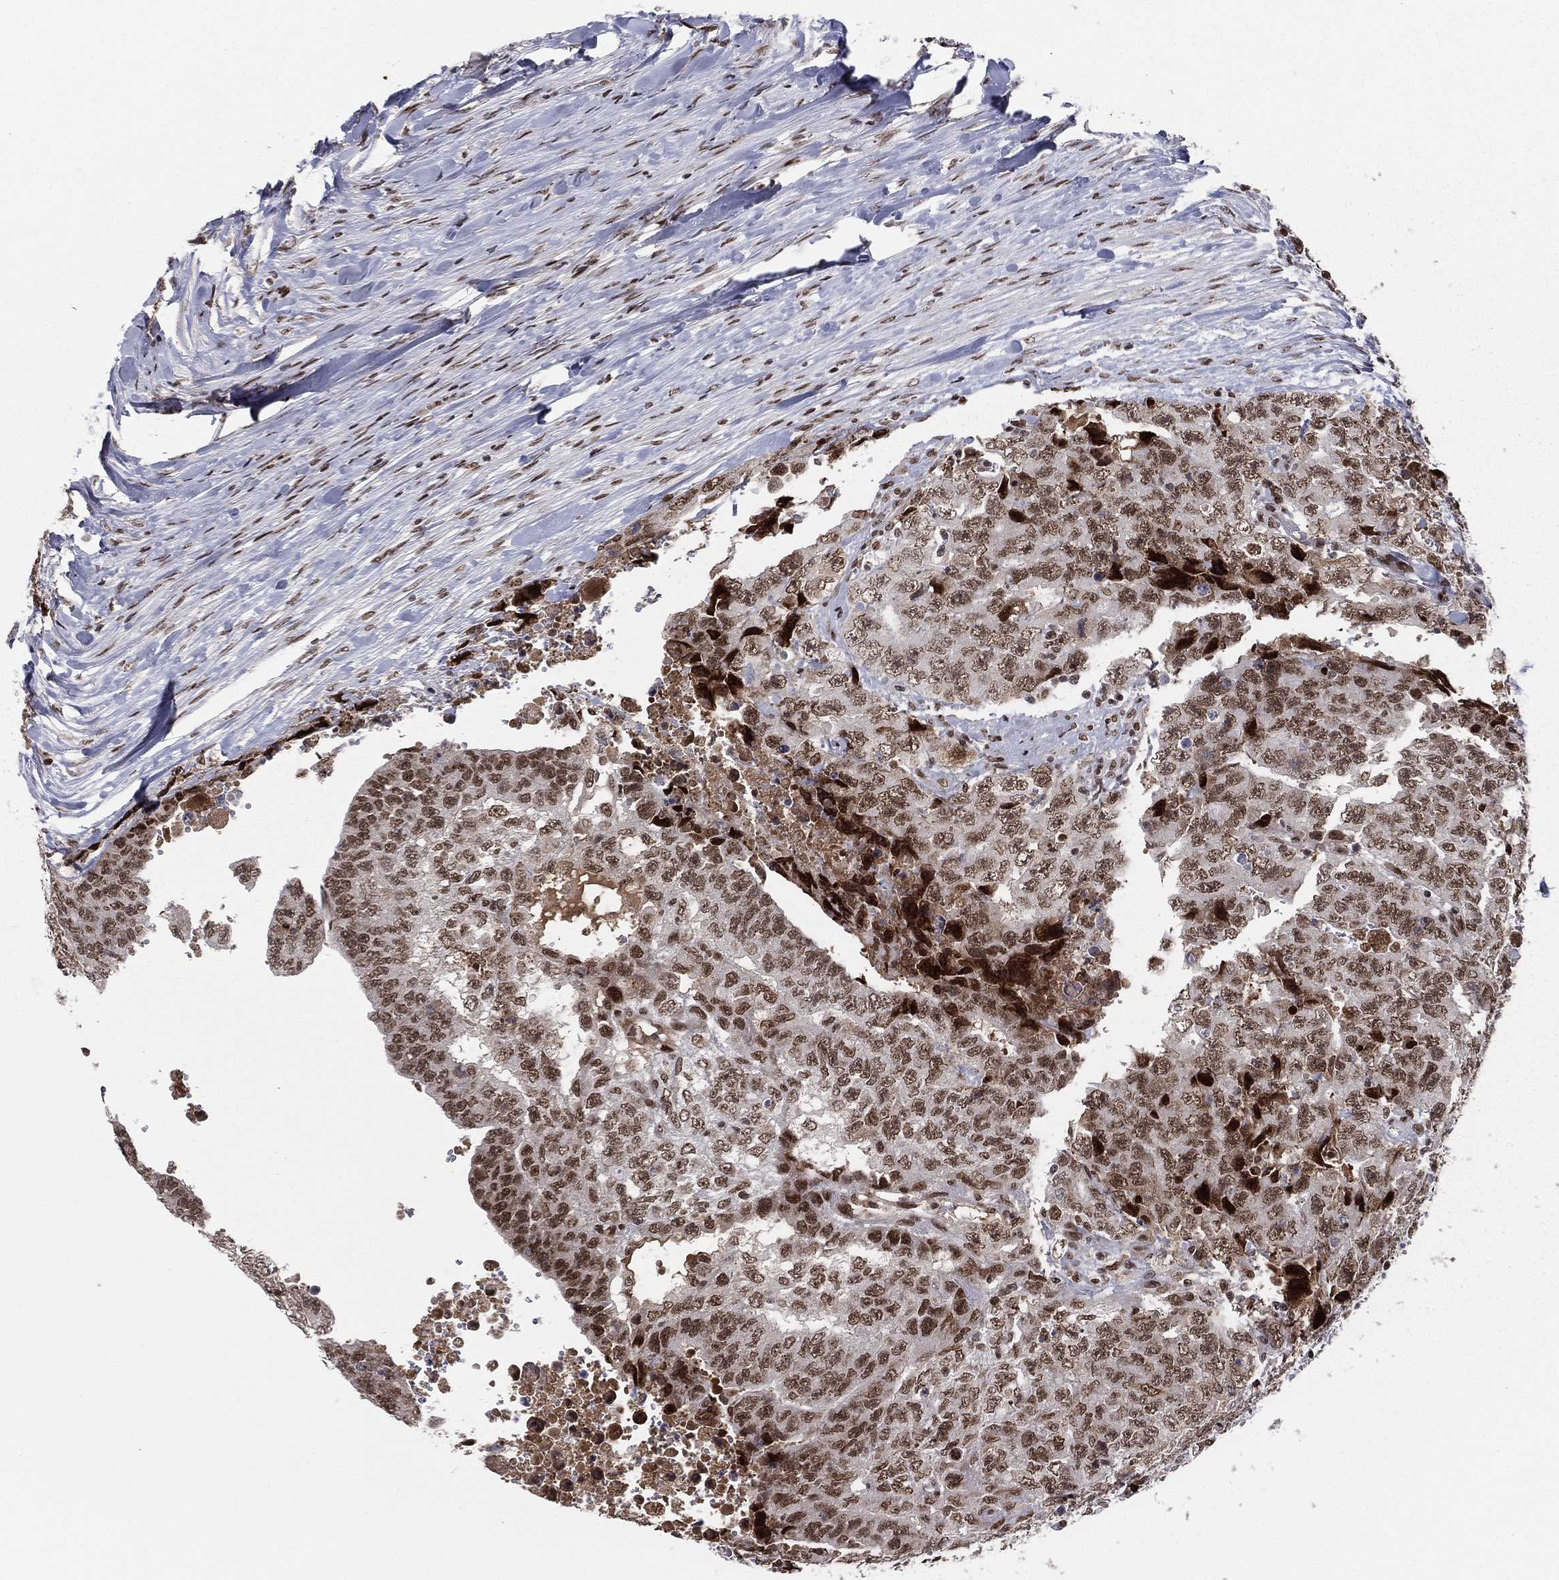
{"staining": {"intensity": "moderate", "quantity": ">75%", "location": "nuclear"}, "tissue": "testis cancer", "cell_type": "Tumor cells", "image_type": "cancer", "snomed": [{"axis": "morphology", "description": "Carcinoma, Embryonal, NOS"}, {"axis": "topography", "description": "Testis"}], "caption": "Immunohistochemical staining of human testis embryonal carcinoma reveals moderate nuclear protein staining in approximately >75% of tumor cells.", "gene": "RTF1", "patient": {"sex": "male", "age": 24}}